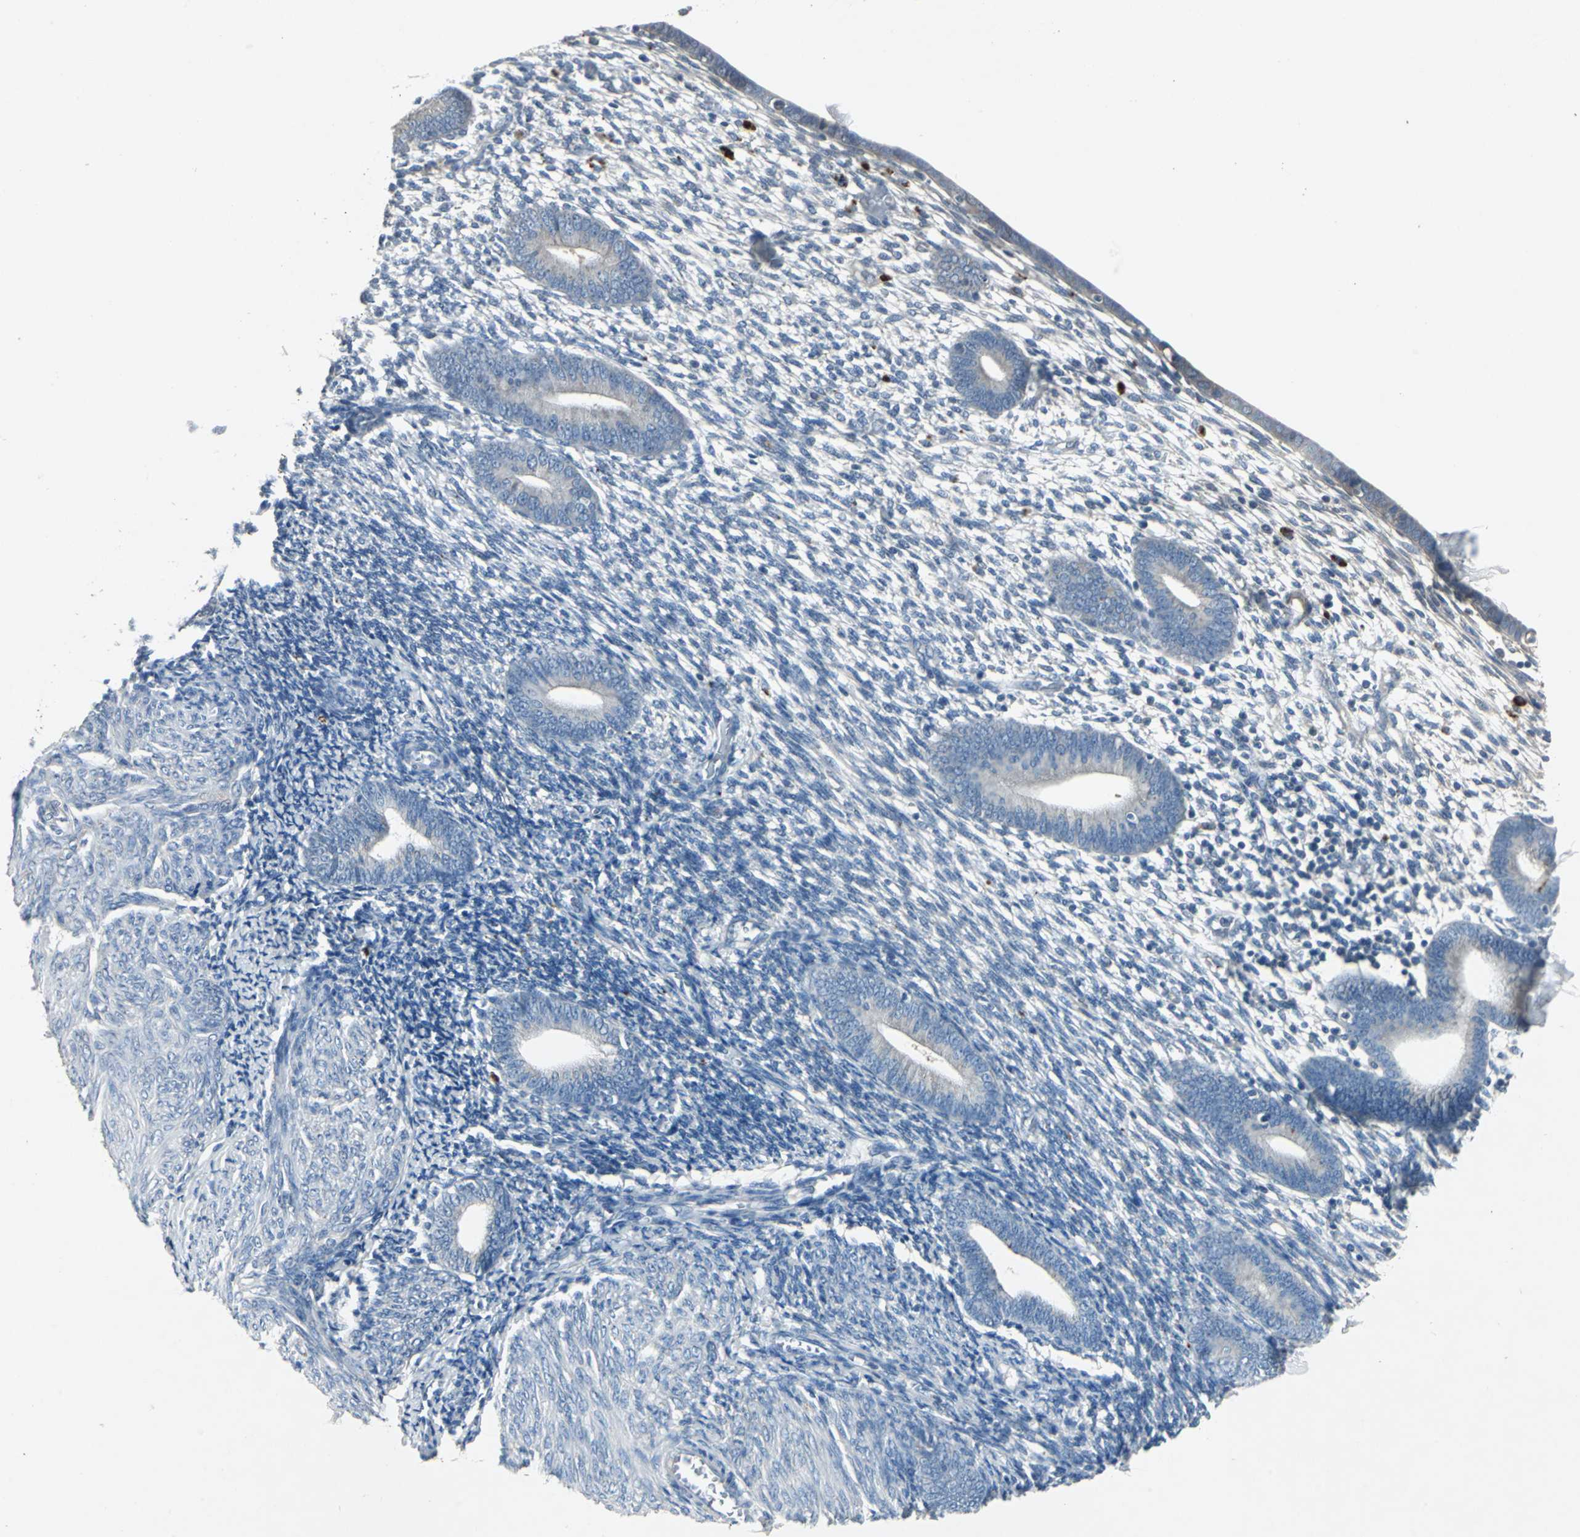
{"staining": {"intensity": "negative", "quantity": "none", "location": "none"}, "tissue": "endometrium", "cell_type": "Cells in endometrial stroma", "image_type": "normal", "snomed": [{"axis": "morphology", "description": "Normal tissue, NOS"}, {"axis": "topography", "description": "Endometrium"}], "caption": "Cells in endometrial stroma are negative for brown protein staining in unremarkable endometrium. Brightfield microscopy of immunohistochemistry (IHC) stained with DAB (brown) and hematoxylin (blue), captured at high magnification.", "gene": "SLC2A13", "patient": {"sex": "female", "age": 57}}